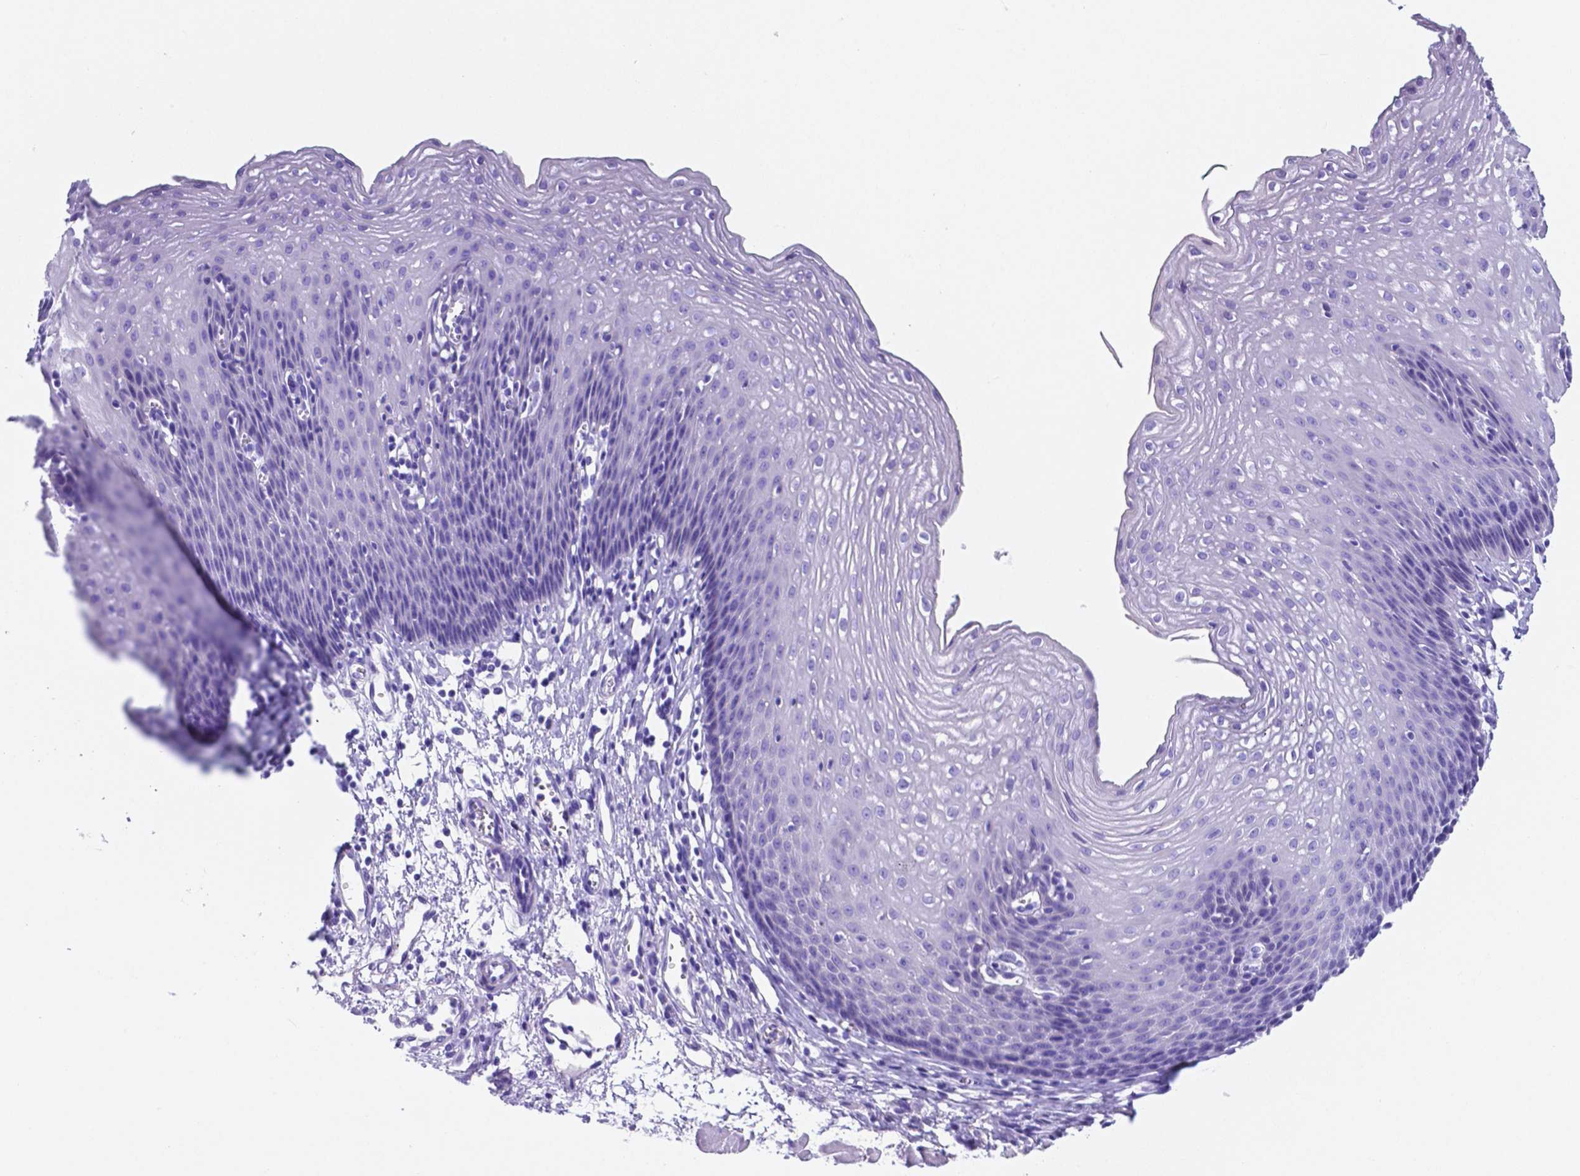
{"staining": {"intensity": "negative", "quantity": "none", "location": "none"}, "tissue": "esophagus", "cell_type": "Squamous epithelial cells", "image_type": "normal", "snomed": [{"axis": "morphology", "description": "Normal tissue, NOS"}, {"axis": "topography", "description": "Esophagus"}], "caption": "This is an IHC image of unremarkable human esophagus. There is no expression in squamous epithelial cells.", "gene": "DNAAF8", "patient": {"sex": "female", "age": 64}}